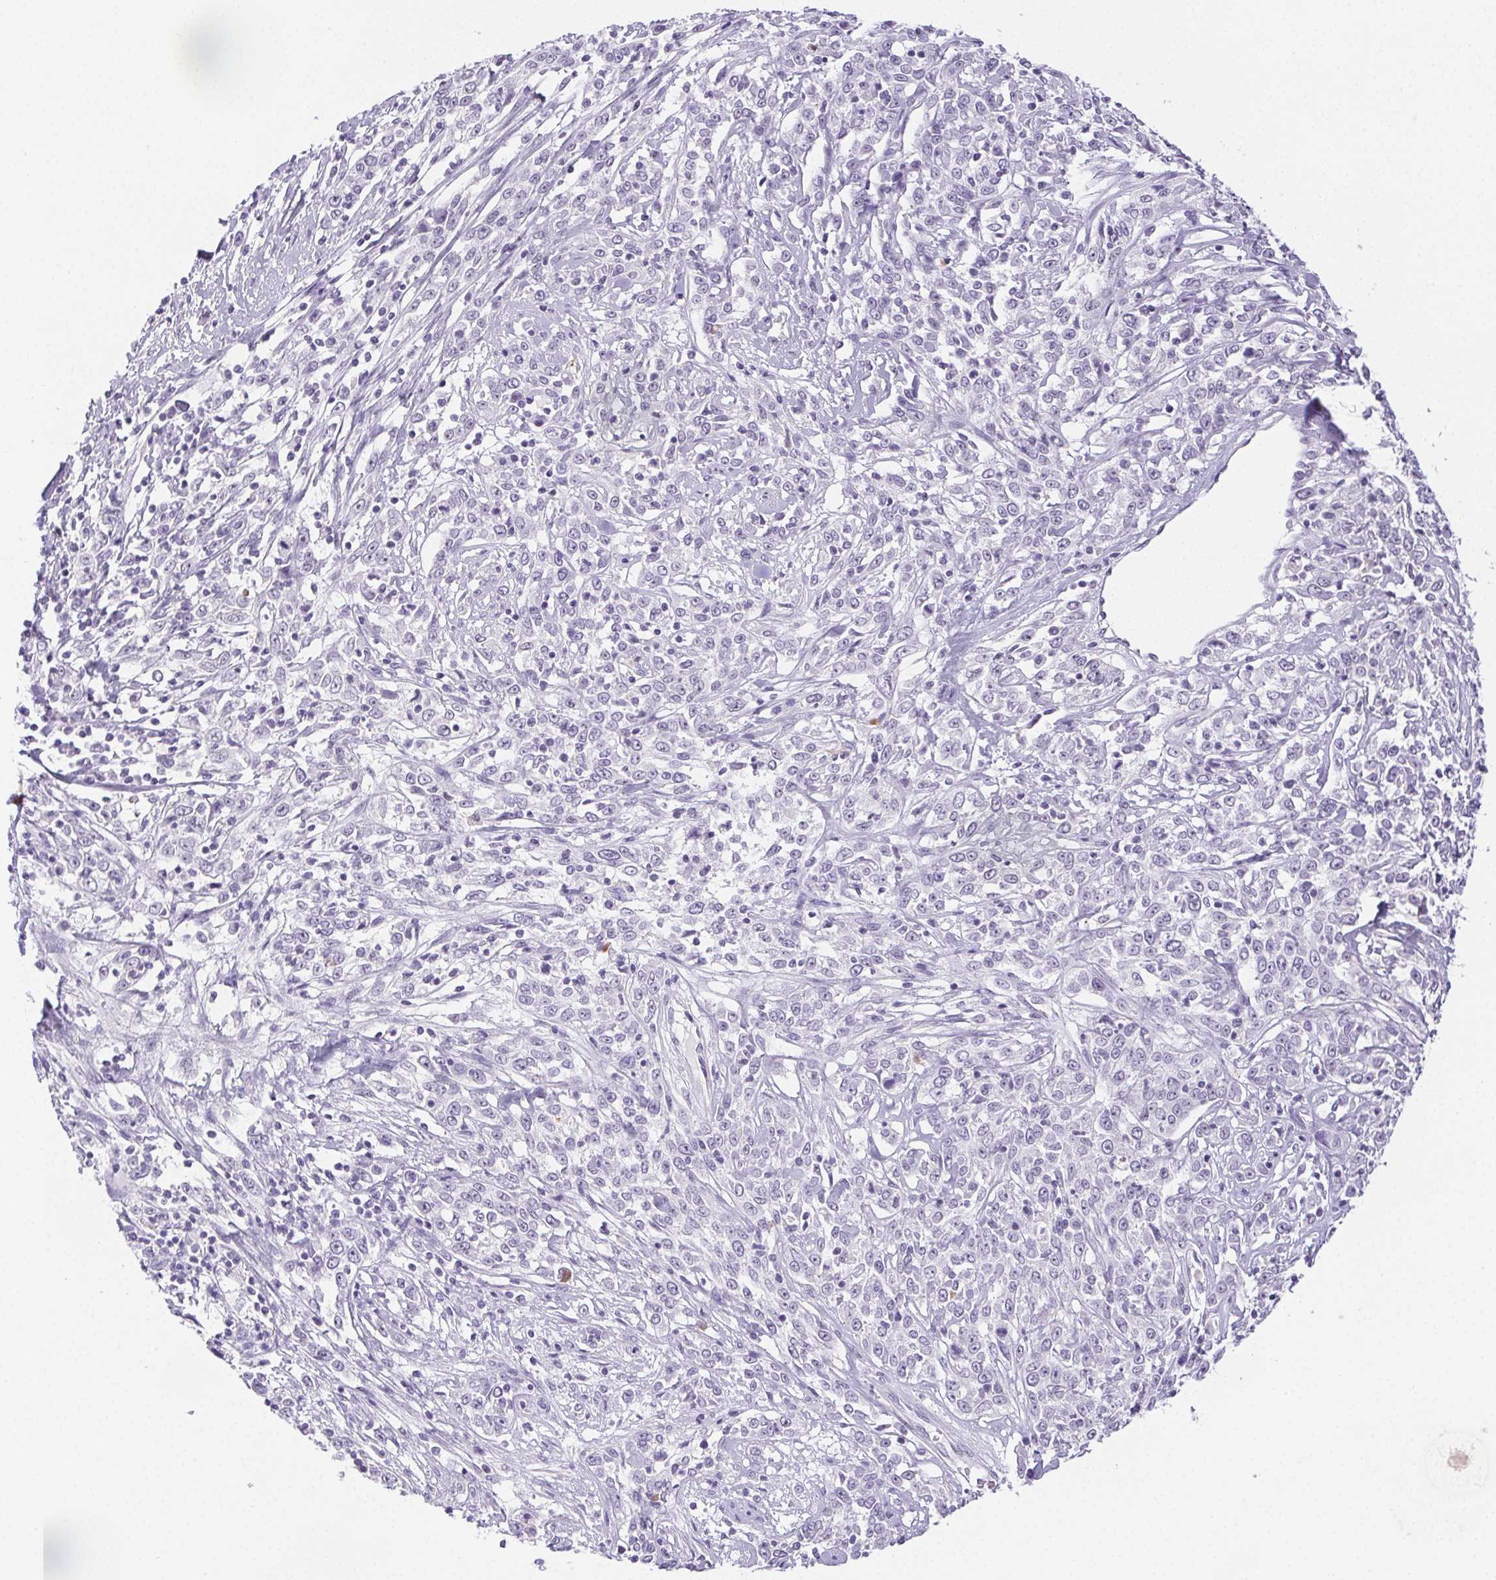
{"staining": {"intensity": "negative", "quantity": "none", "location": "none"}, "tissue": "cervical cancer", "cell_type": "Tumor cells", "image_type": "cancer", "snomed": [{"axis": "morphology", "description": "Adenocarcinoma, NOS"}, {"axis": "topography", "description": "Cervix"}], "caption": "This histopathology image is of adenocarcinoma (cervical) stained with immunohistochemistry to label a protein in brown with the nuclei are counter-stained blue. There is no expression in tumor cells. The staining is performed using DAB brown chromogen with nuclei counter-stained in using hematoxylin.", "gene": "ST8SIA3", "patient": {"sex": "female", "age": 40}}